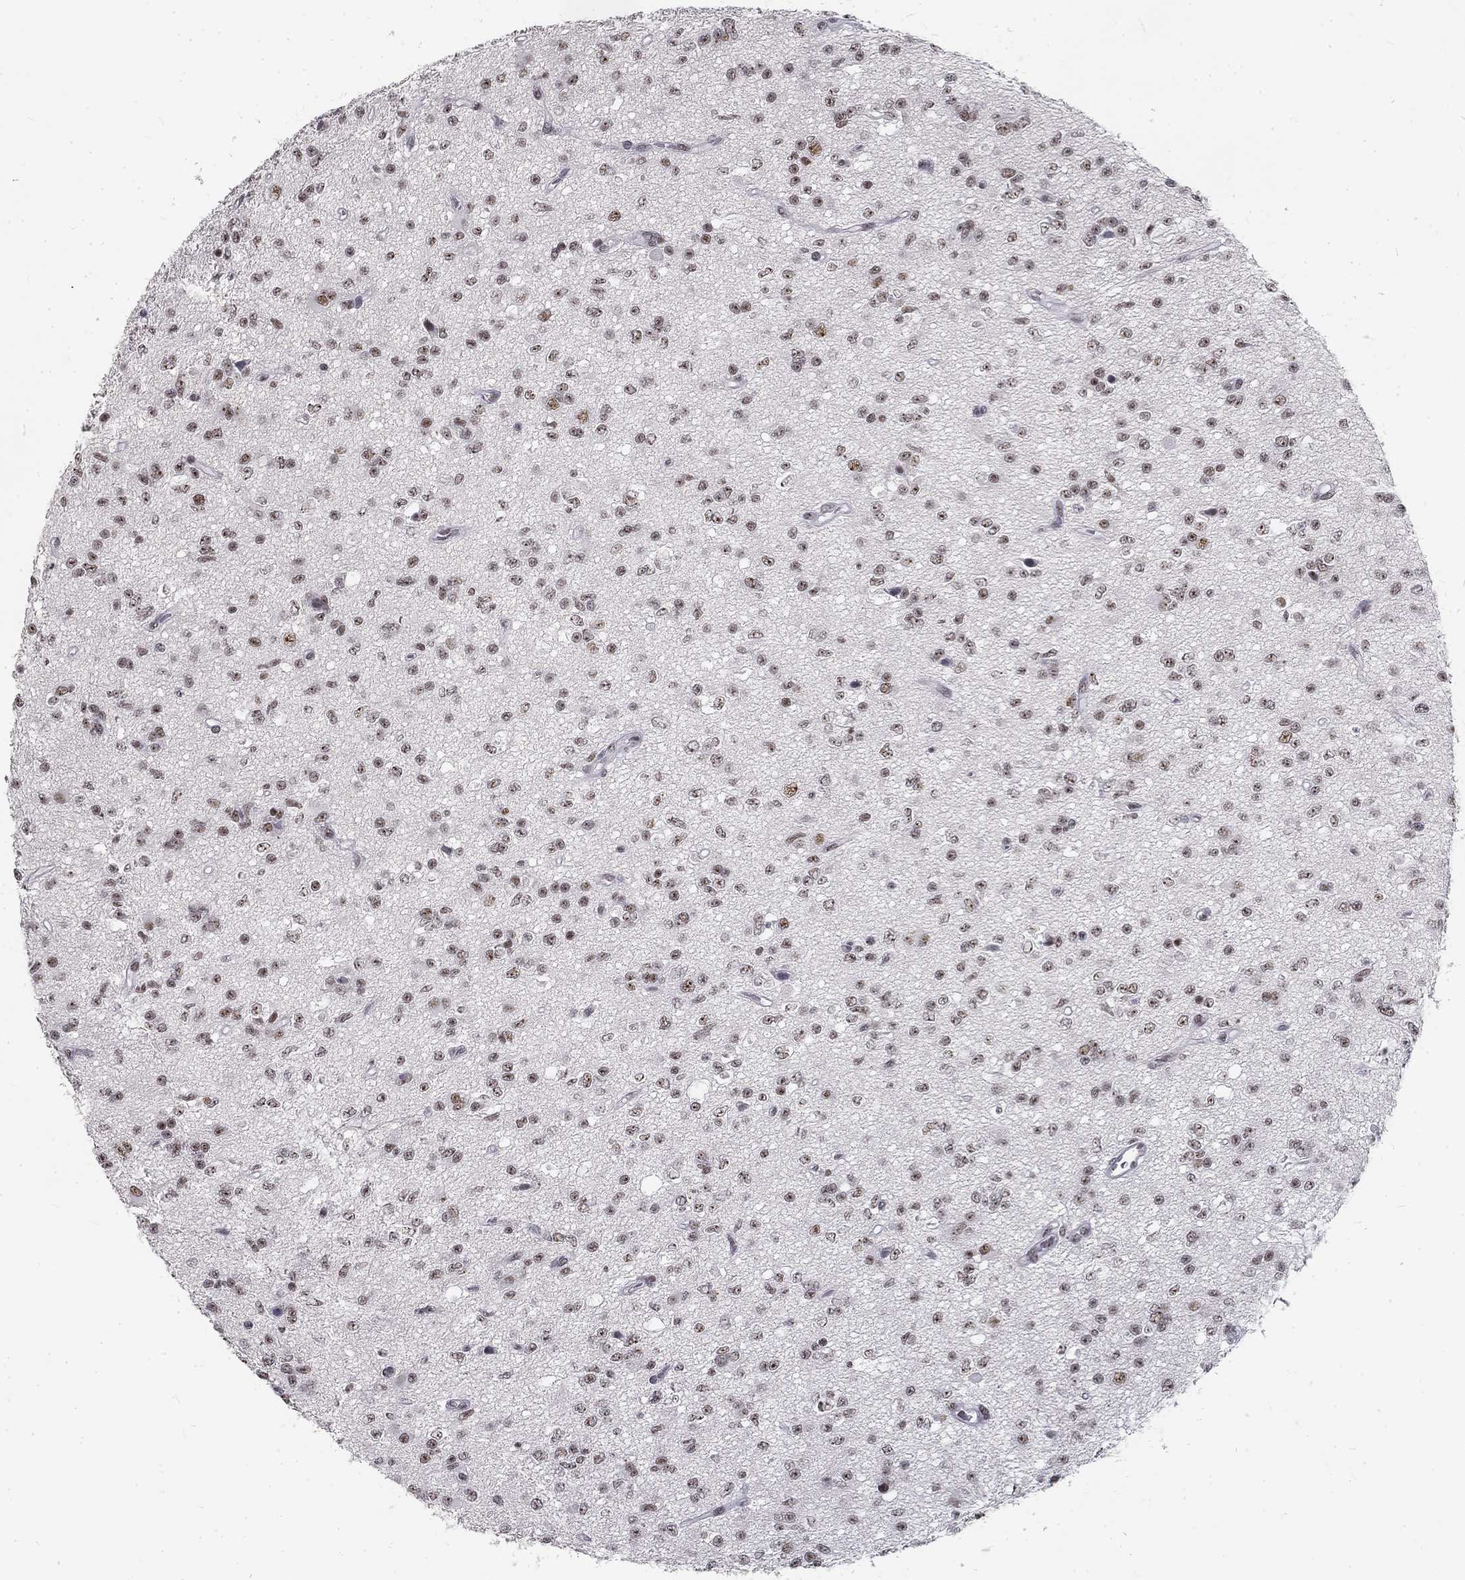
{"staining": {"intensity": "negative", "quantity": "none", "location": "none"}, "tissue": "glioma", "cell_type": "Tumor cells", "image_type": "cancer", "snomed": [{"axis": "morphology", "description": "Glioma, malignant, Low grade"}, {"axis": "topography", "description": "Brain"}], "caption": "This histopathology image is of glioma stained with immunohistochemistry to label a protein in brown with the nuclei are counter-stained blue. There is no expression in tumor cells.", "gene": "SNORC", "patient": {"sex": "female", "age": 45}}